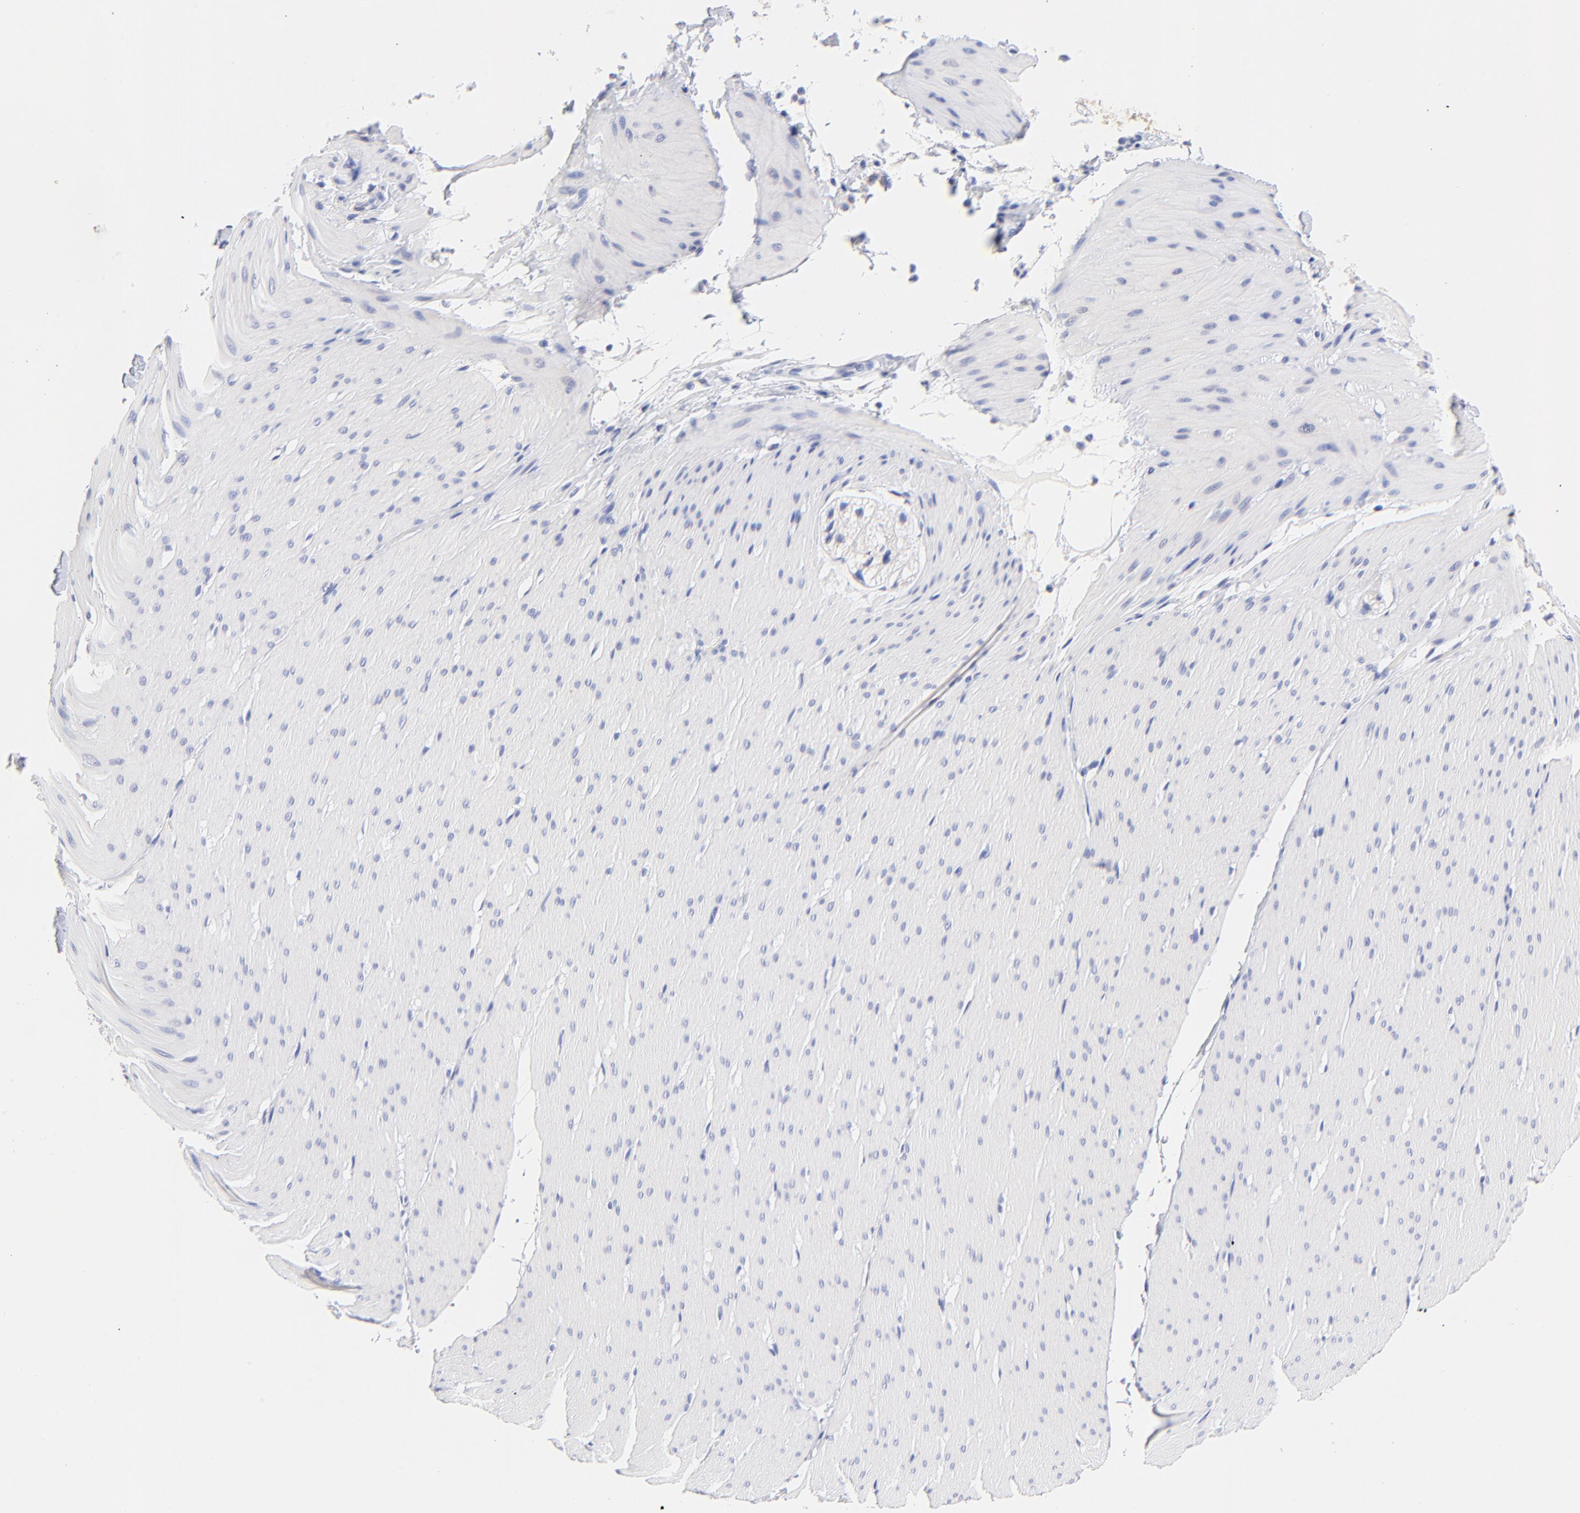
{"staining": {"intensity": "negative", "quantity": "none", "location": "none"}, "tissue": "smooth muscle", "cell_type": "Smooth muscle cells", "image_type": "normal", "snomed": [{"axis": "morphology", "description": "Normal tissue, NOS"}, {"axis": "topography", "description": "Smooth muscle"}, {"axis": "topography", "description": "Colon"}], "caption": "Photomicrograph shows no protein positivity in smooth muscle cells of normal smooth muscle.", "gene": "HORMAD2", "patient": {"sex": "male", "age": 67}}